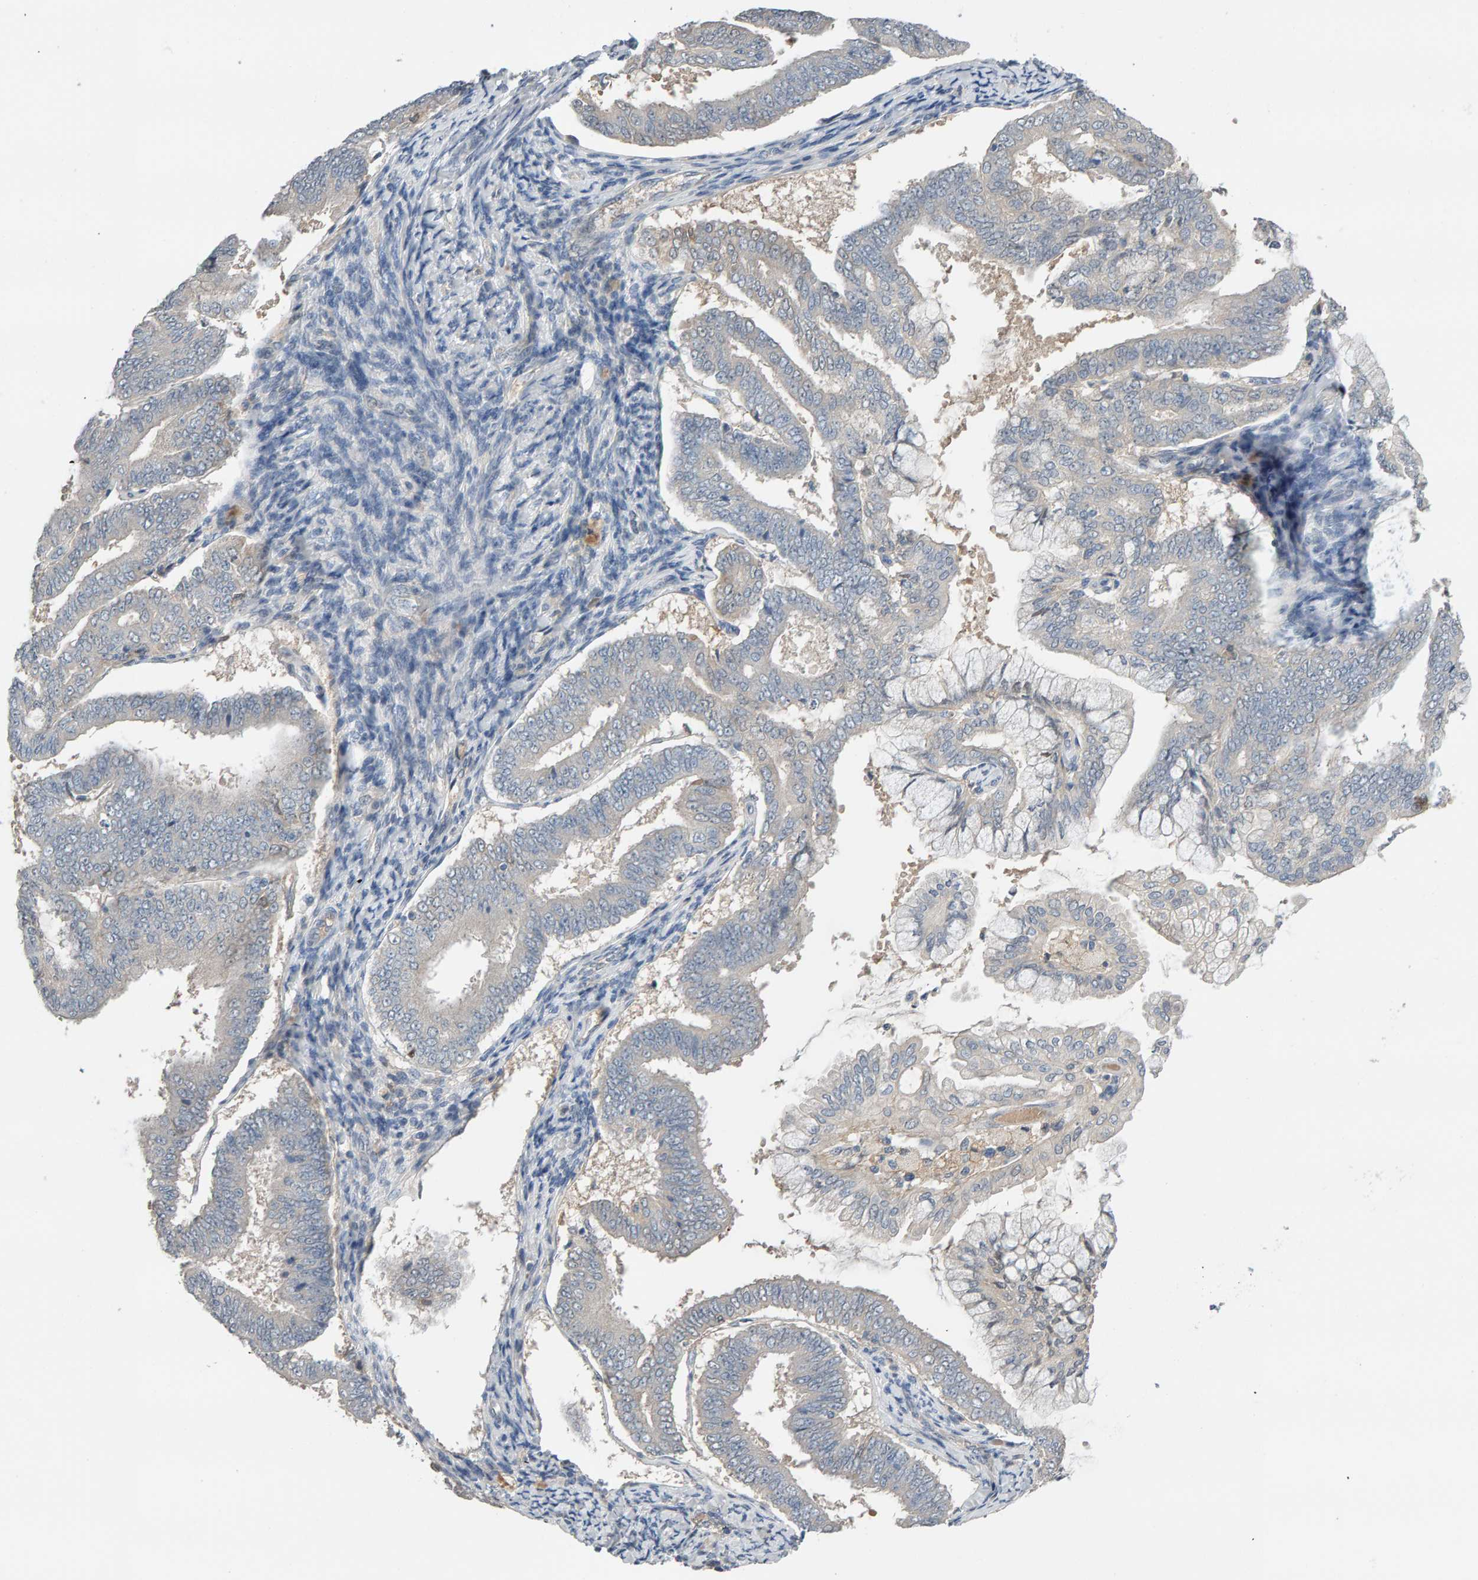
{"staining": {"intensity": "negative", "quantity": "none", "location": "none"}, "tissue": "endometrial cancer", "cell_type": "Tumor cells", "image_type": "cancer", "snomed": [{"axis": "morphology", "description": "Adenocarcinoma, NOS"}, {"axis": "topography", "description": "Endometrium"}], "caption": "An image of adenocarcinoma (endometrial) stained for a protein exhibits no brown staining in tumor cells.", "gene": "GFUS", "patient": {"sex": "female", "age": 63}}